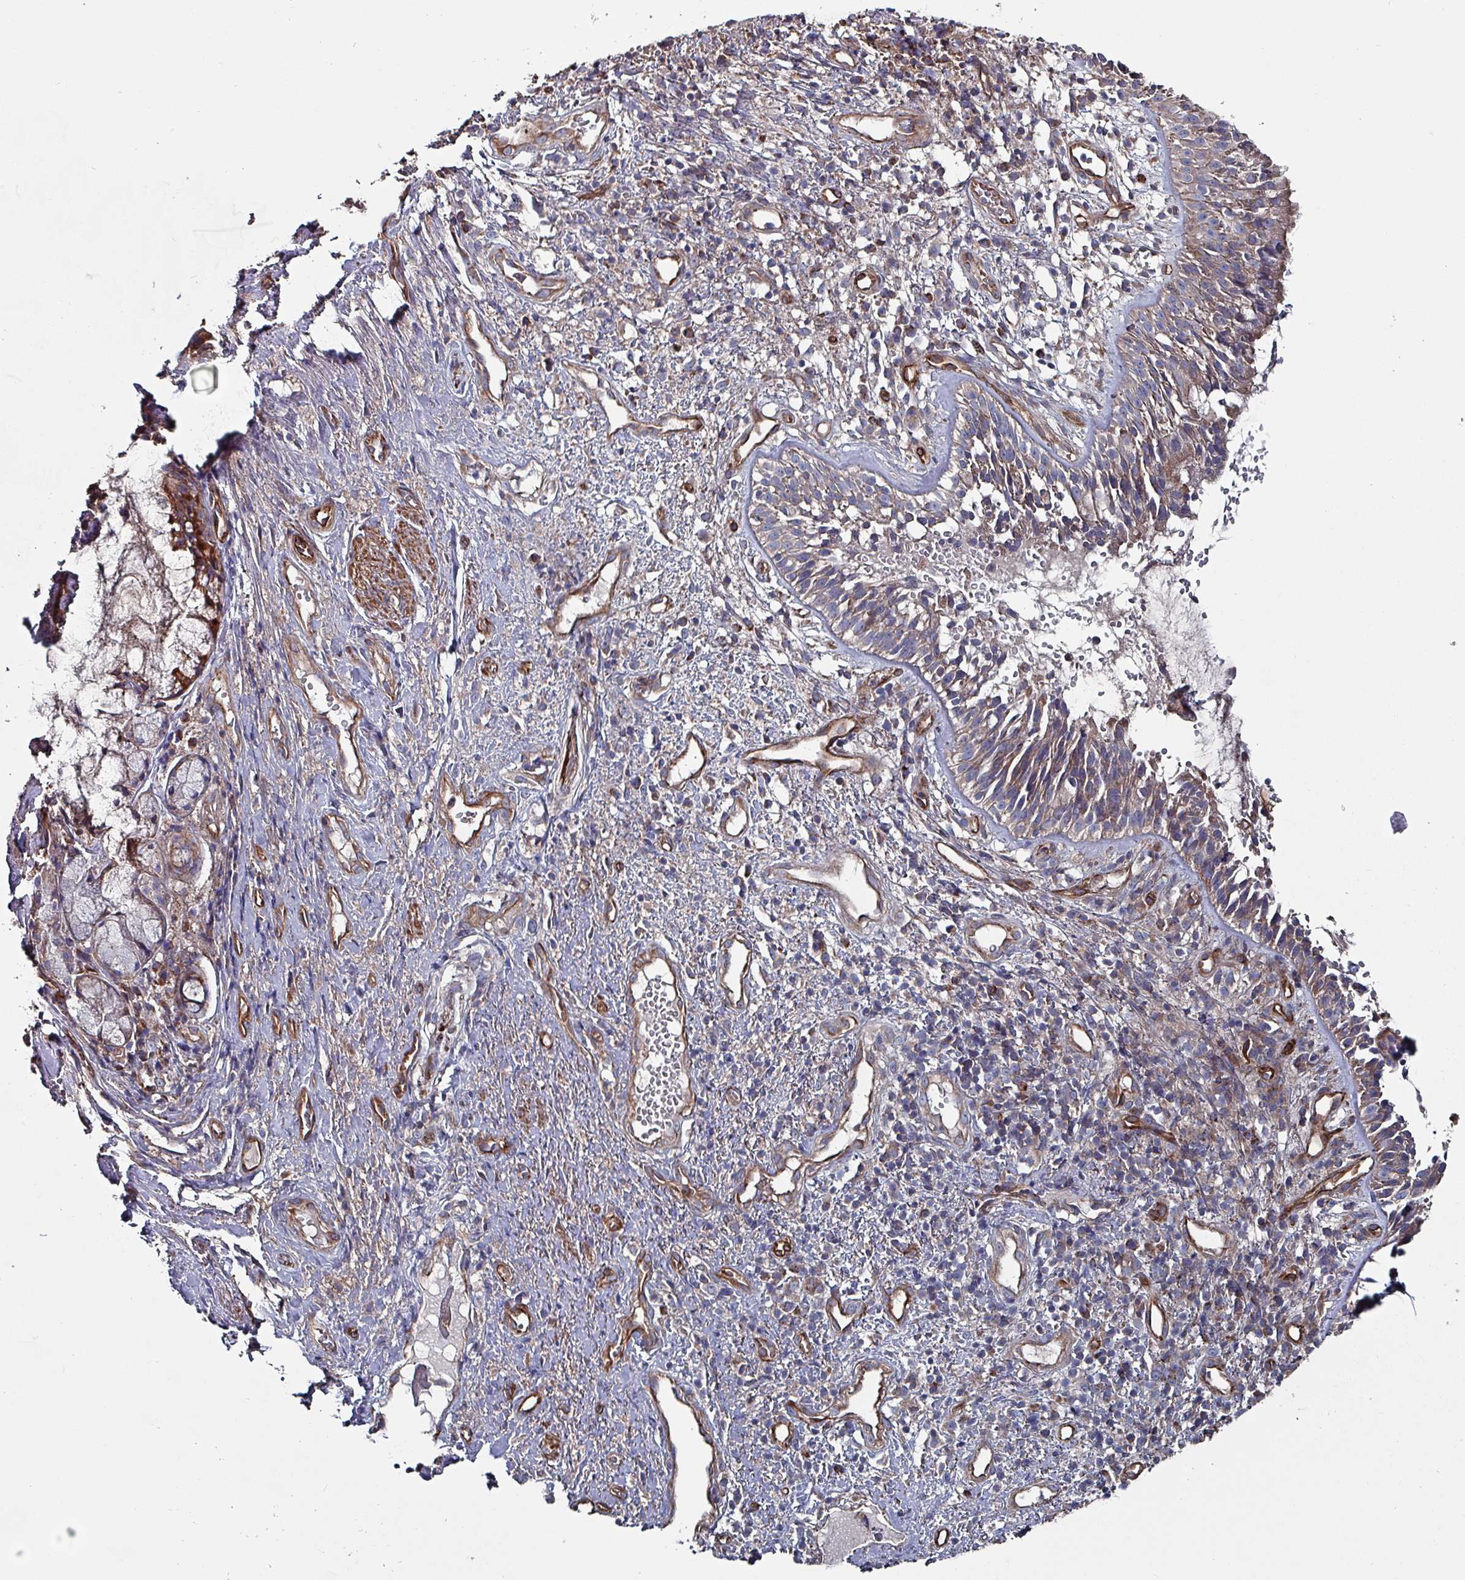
{"staining": {"intensity": "moderate", "quantity": "<25%", "location": "cytoplasmic/membranous"}, "tissue": "nasopharynx", "cell_type": "Respiratory epithelial cells", "image_type": "normal", "snomed": [{"axis": "morphology", "description": "Normal tissue, NOS"}, {"axis": "topography", "description": "Cartilage tissue"}, {"axis": "topography", "description": "Nasopharynx"}, {"axis": "topography", "description": "Thyroid gland"}], "caption": "Nasopharynx was stained to show a protein in brown. There is low levels of moderate cytoplasmic/membranous expression in approximately <25% of respiratory epithelial cells.", "gene": "ANO10", "patient": {"sex": "male", "age": 63}}